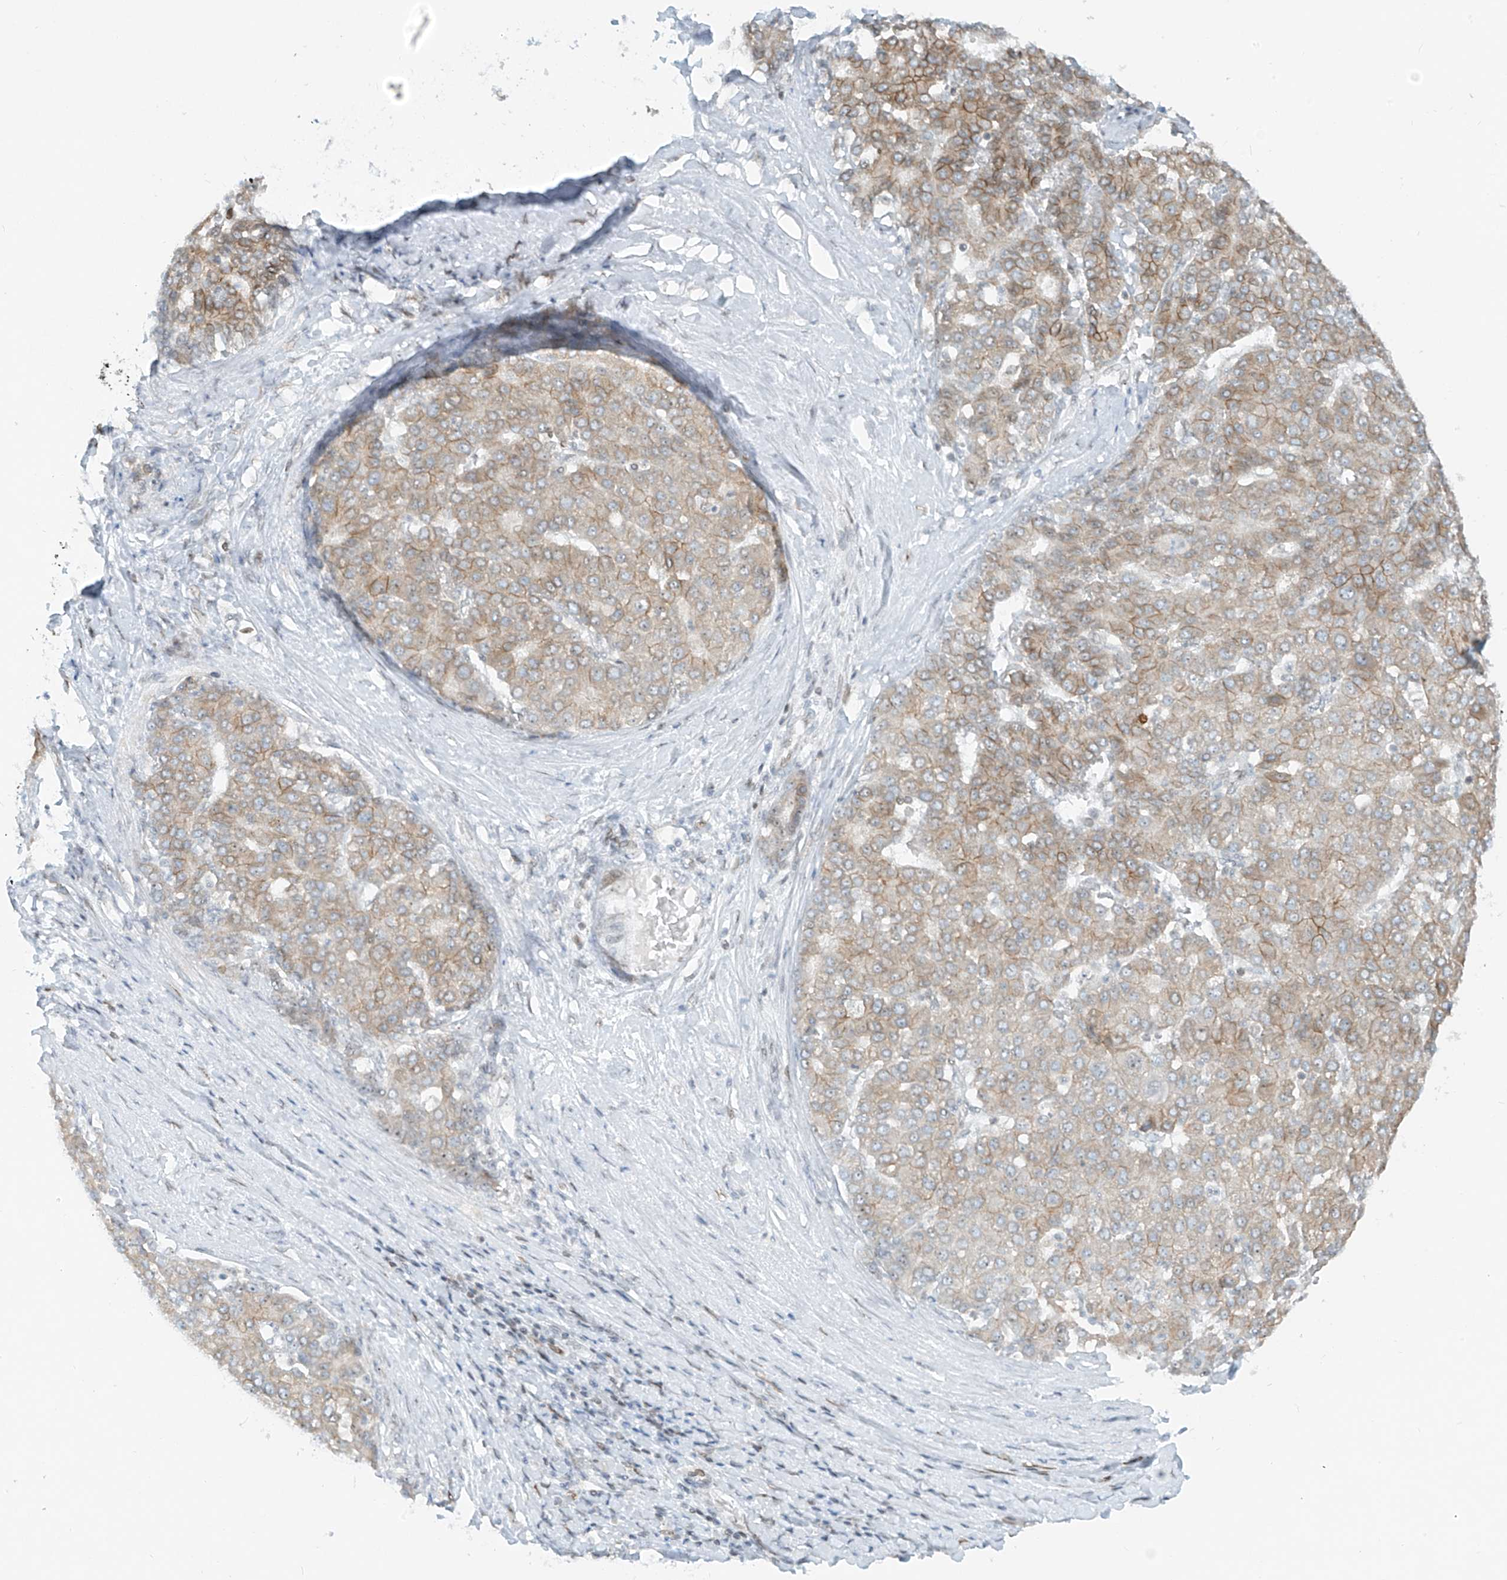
{"staining": {"intensity": "moderate", "quantity": "25%-75%", "location": "cytoplasmic/membranous"}, "tissue": "liver cancer", "cell_type": "Tumor cells", "image_type": "cancer", "snomed": [{"axis": "morphology", "description": "Carcinoma, Hepatocellular, NOS"}, {"axis": "topography", "description": "Liver"}], "caption": "Tumor cells show moderate cytoplasmic/membranous staining in about 25%-75% of cells in liver hepatocellular carcinoma.", "gene": "SAMD15", "patient": {"sex": "male", "age": 65}}